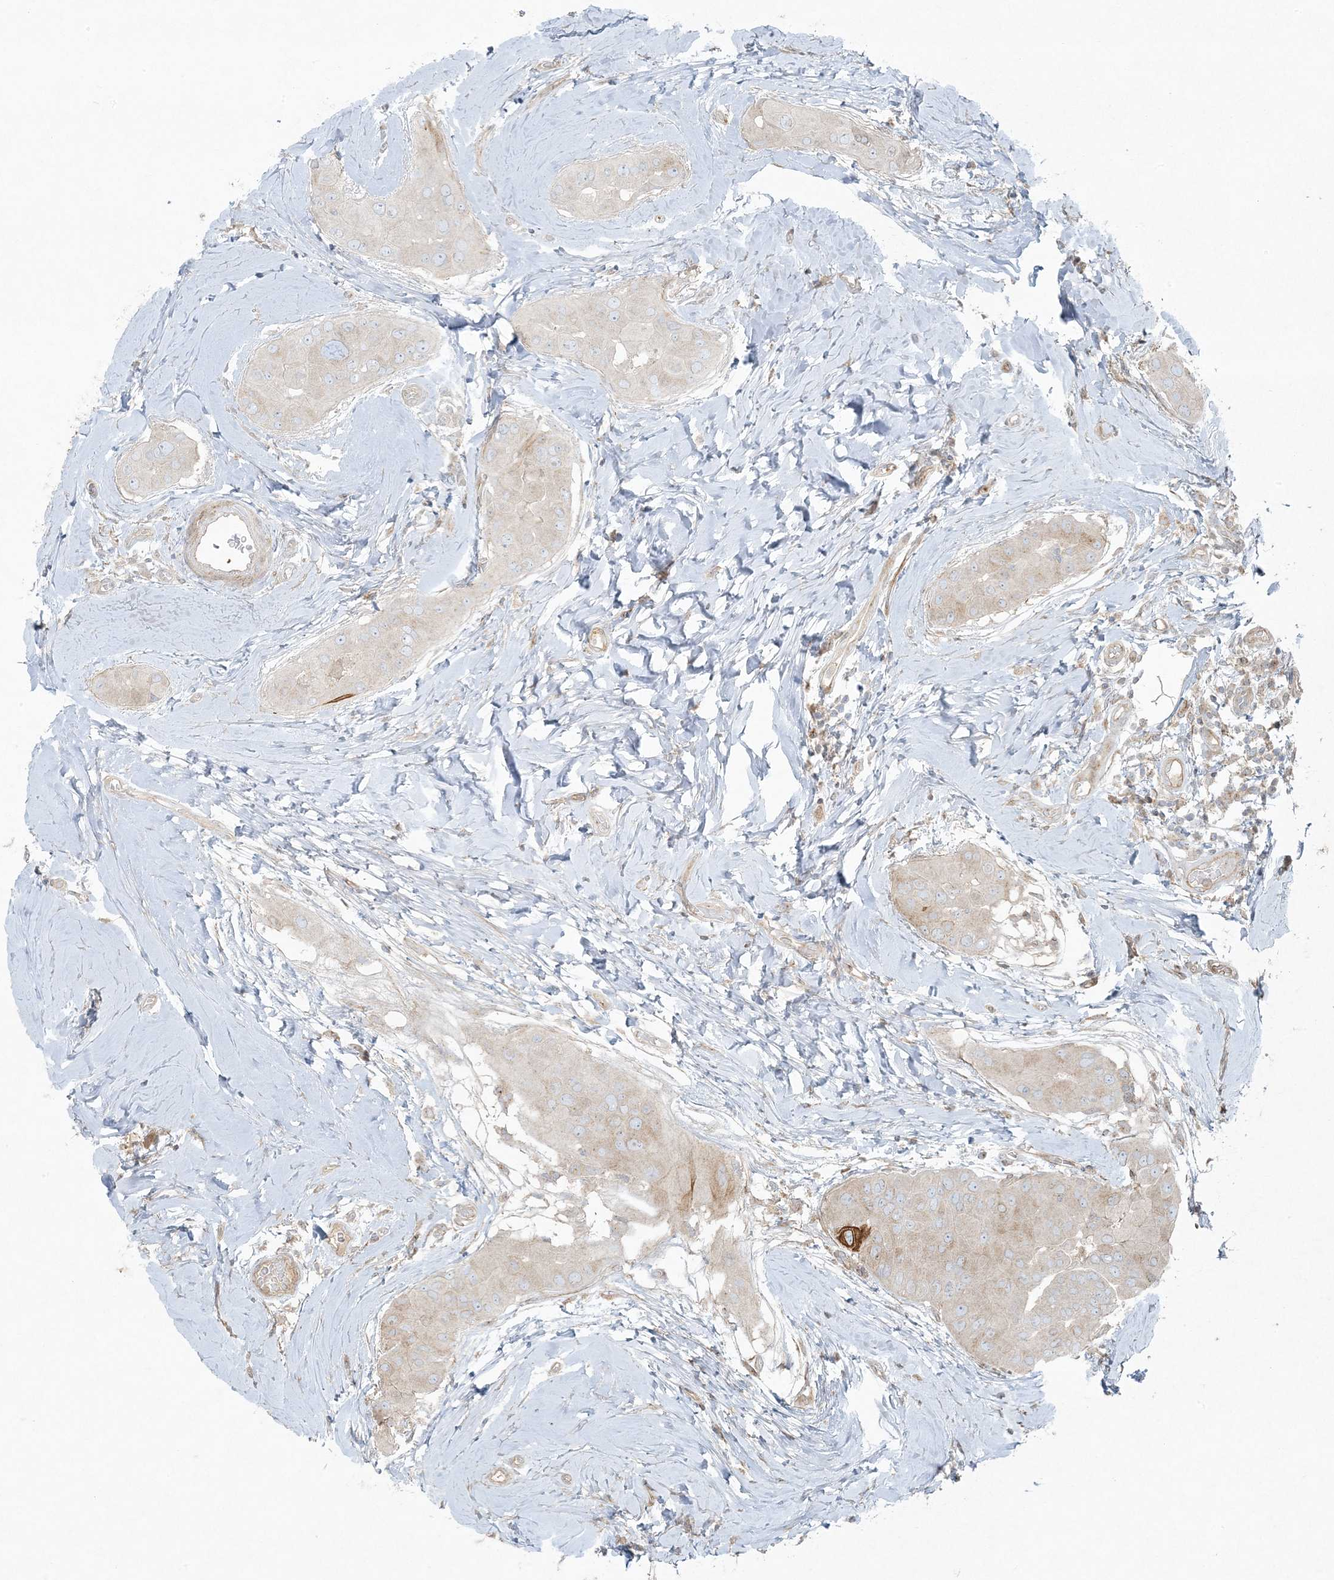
{"staining": {"intensity": "weak", "quantity": "25%-75%", "location": "cytoplasmic/membranous"}, "tissue": "thyroid cancer", "cell_type": "Tumor cells", "image_type": "cancer", "snomed": [{"axis": "morphology", "description": "Papillary adenocarcinoma, NOS"}, {"axis": "topography", "description": "Thyroid gland"}], "caption": "Protein expression analysis of human thyroid cancer (papillary adenocarcinoma) reveals weak cytoplasmic/membranous staining in approximately 25%-75% of tumor cells.", "gene": "PIK3R4", "patient": {"sex": "male", "age": 33}}